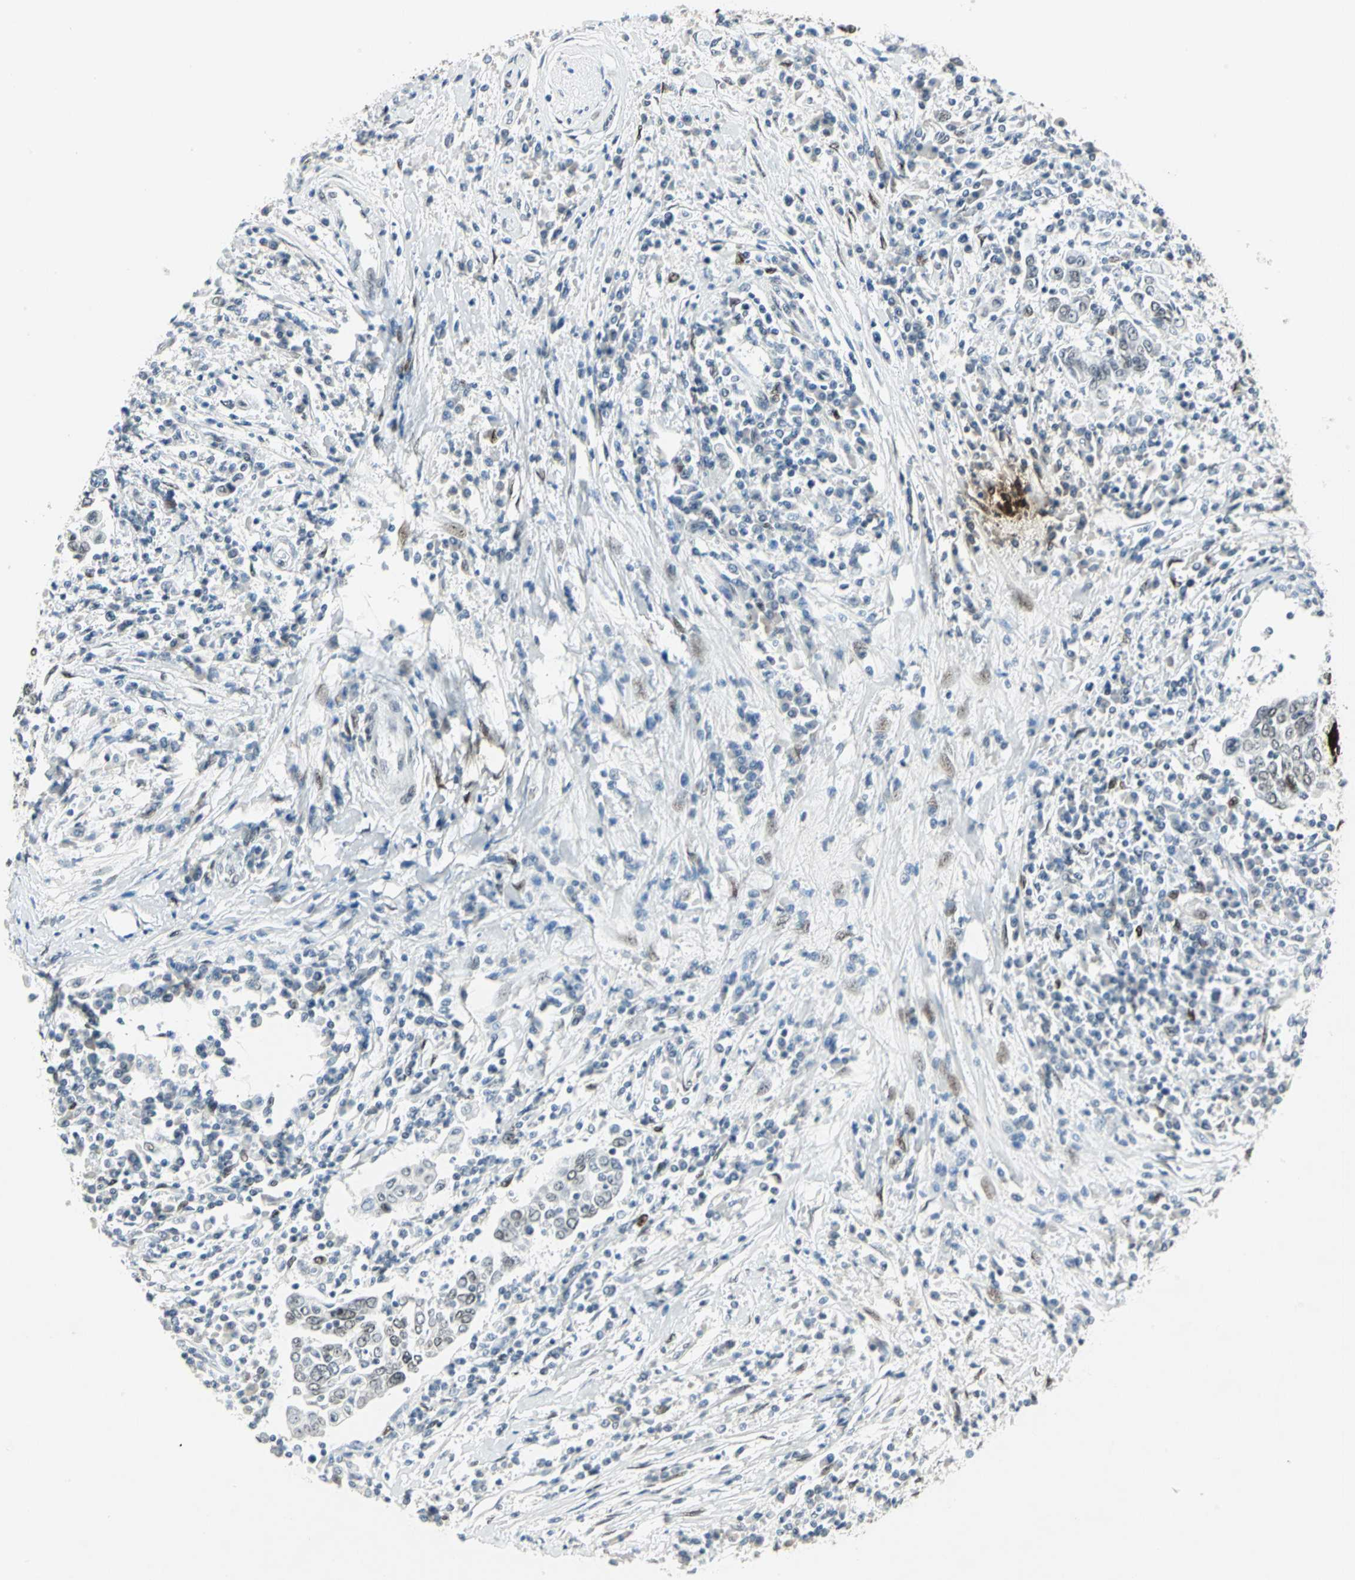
{"staining": {"intensity": "weak", "quantity": ">75%", "location": "nuclear"}, "tissue": "cervical cancer", "cell_type": "Tumor cells", "image_type": "cancer", "snomed": [{"axis": "morphology", "description": "Squamous cell carcinoma, NOS"}, {"axis": "topography", "description": "Cervix"}], "caption": "Immunohistochemistry (DAB (3,3'-diaminobenzidine)) staining of human cervical cancer reveals weak nuclear protein expression in approximately >75% of tumor cells.", "gene": "MEIS2", "patient": {"sex": "female", "age": 40}}